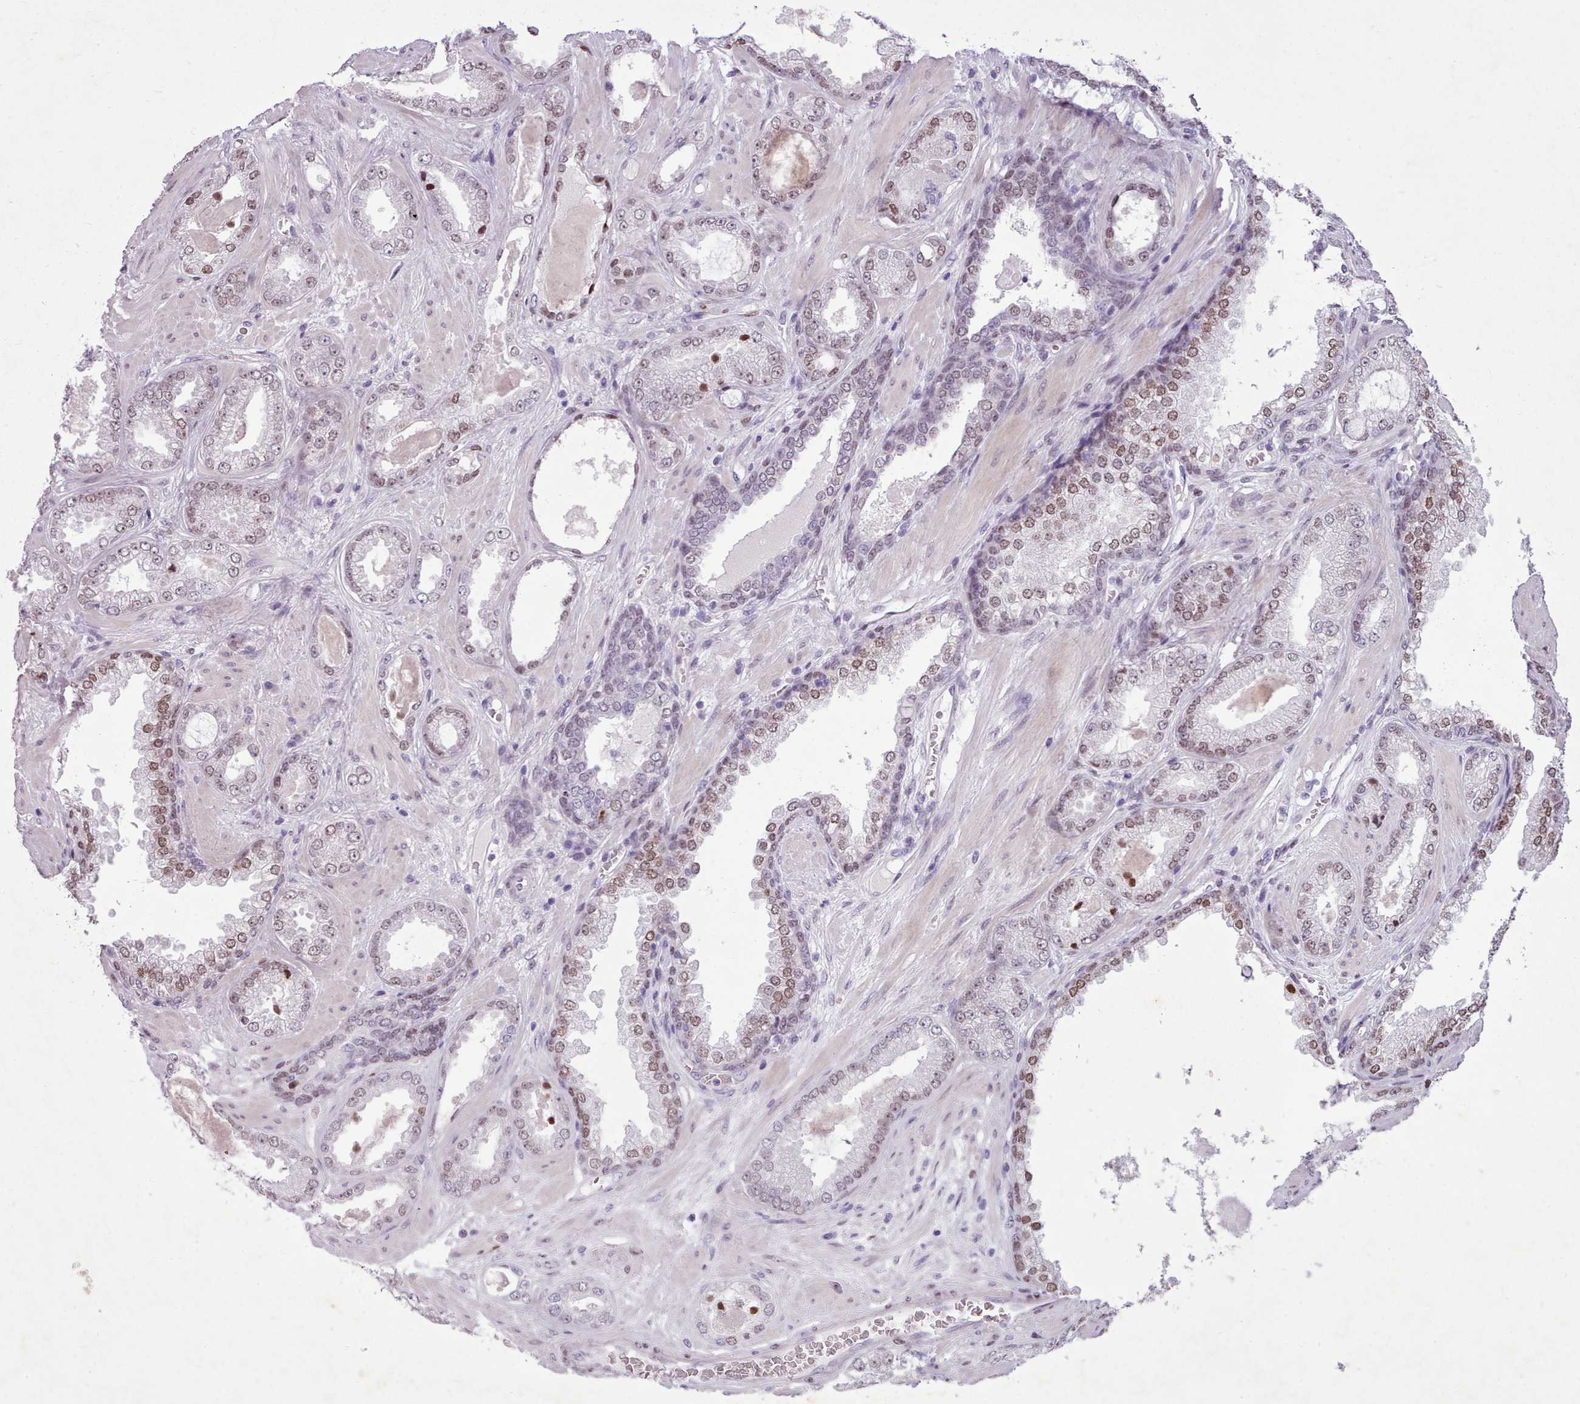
{"staining": {"intensity": "moderate", "quantity": "<25%", "location": "nuclear"}, "tissue": "prostate cancer", "cell_type": "Tumor cells", "image_type": "cancer", "snomed": [{"axis": "morphology", "description": "Adenocarcinoma, Low grade"}, {"axis": "topography", "description": "Prostate"}], "caption": "This is a histology image of IHC staining of prostate cancer (low-grade adenocarcinoma), which shows moderate positivity in the nuclear of tumor cells.", "gene": "KCNT2", "patient": {"sex": "male", "age": 57}}